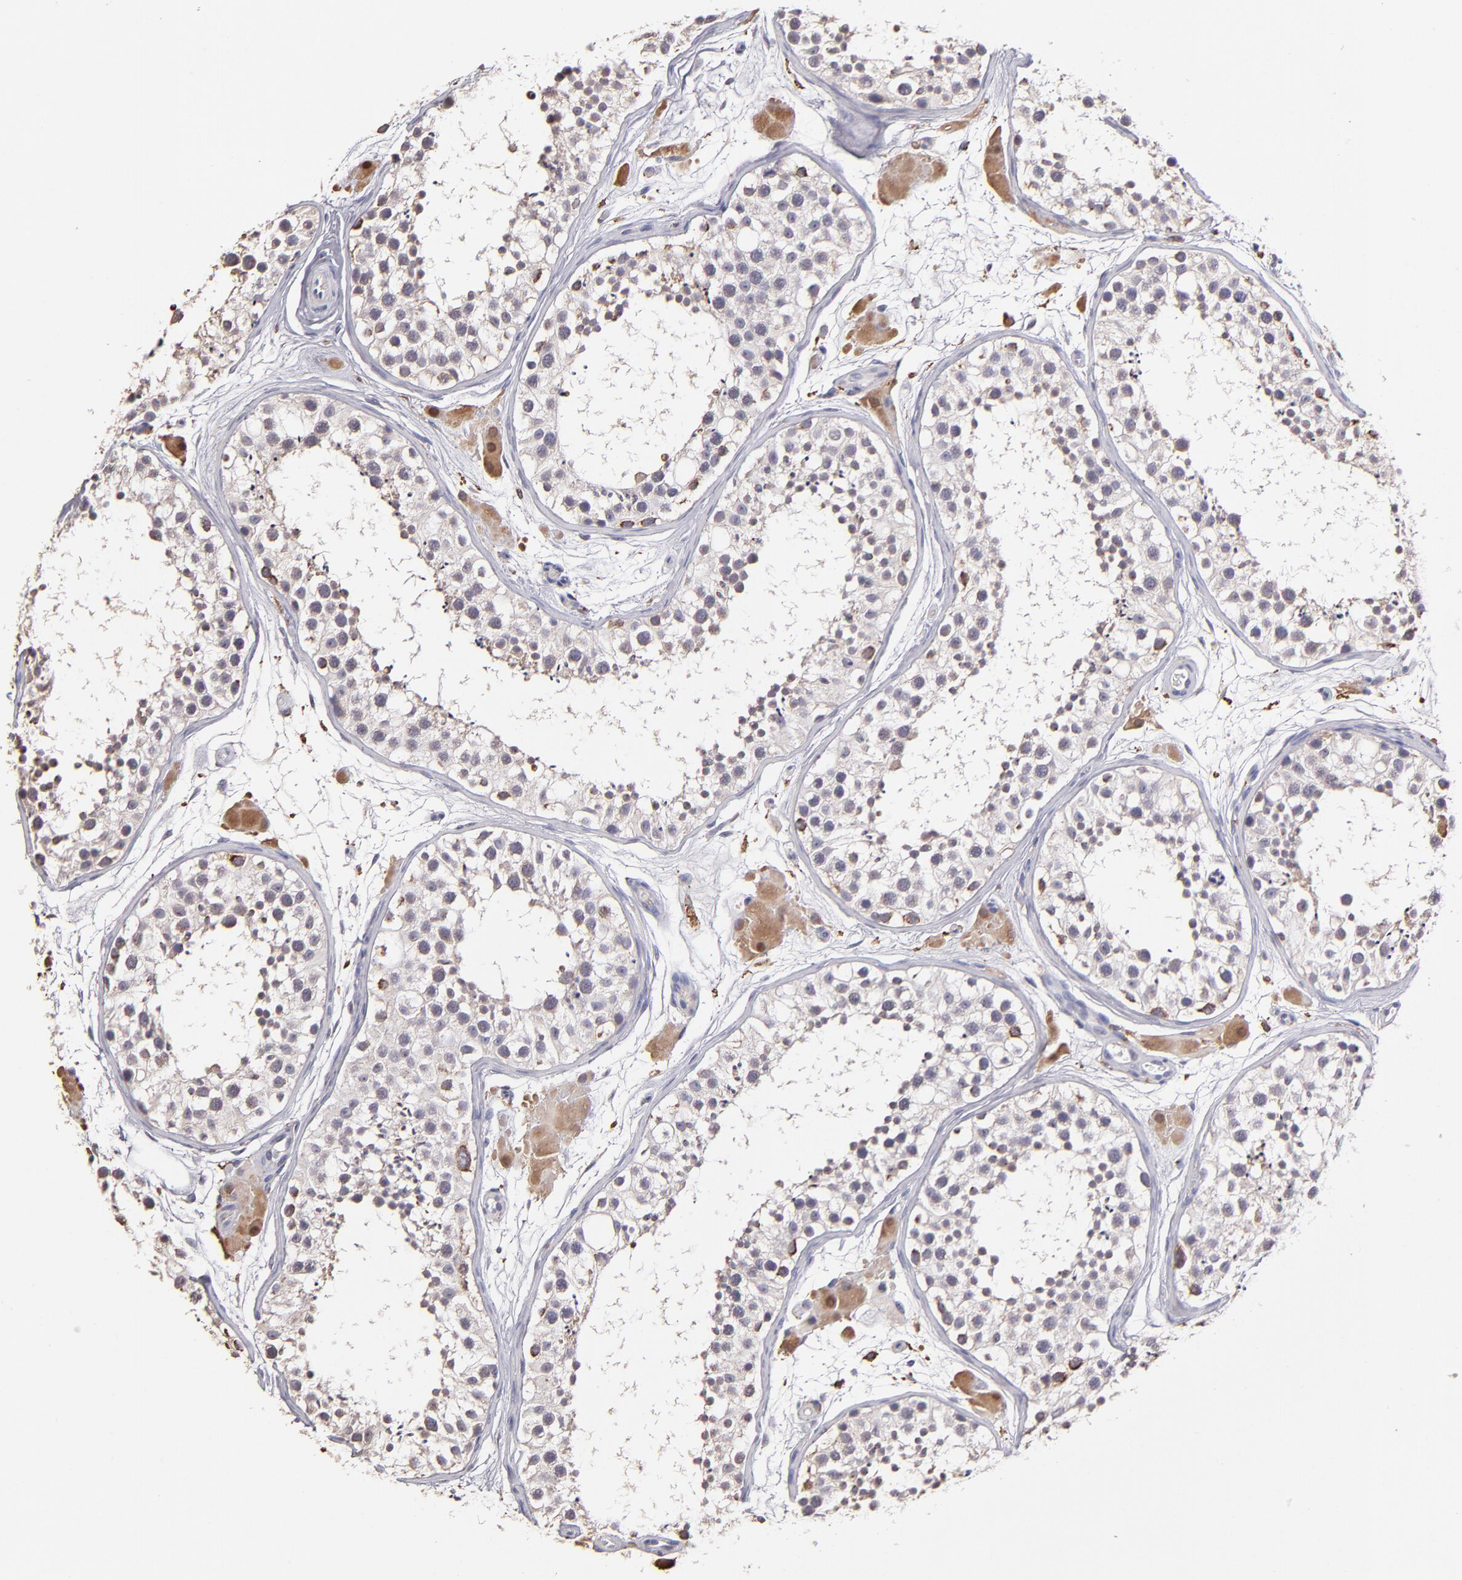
{"staining": {"intensity": "moderate", "quantity": "<25%", "location": "nuclear"}, "tissue": "testis", "cell_type": "Cells in seminiferous ducts", "image_type": "normal", "snomed": [{"axis": "morphology", "description": "Normal tissue, NOS"}, {"axis": "topography", "description": "Testis"}], "caption": "Immunohistochemical staining of unremarkable testis demonstrates moderate nuclear protein expression in approximately <25% of cells in seminiferous ducts. (DAB (3,3'-diaminobenzidine) IHC with brightfield microscopy, high magnification).", "gene": "GLDC", "patient": {"sex": "male", "age": 29}}